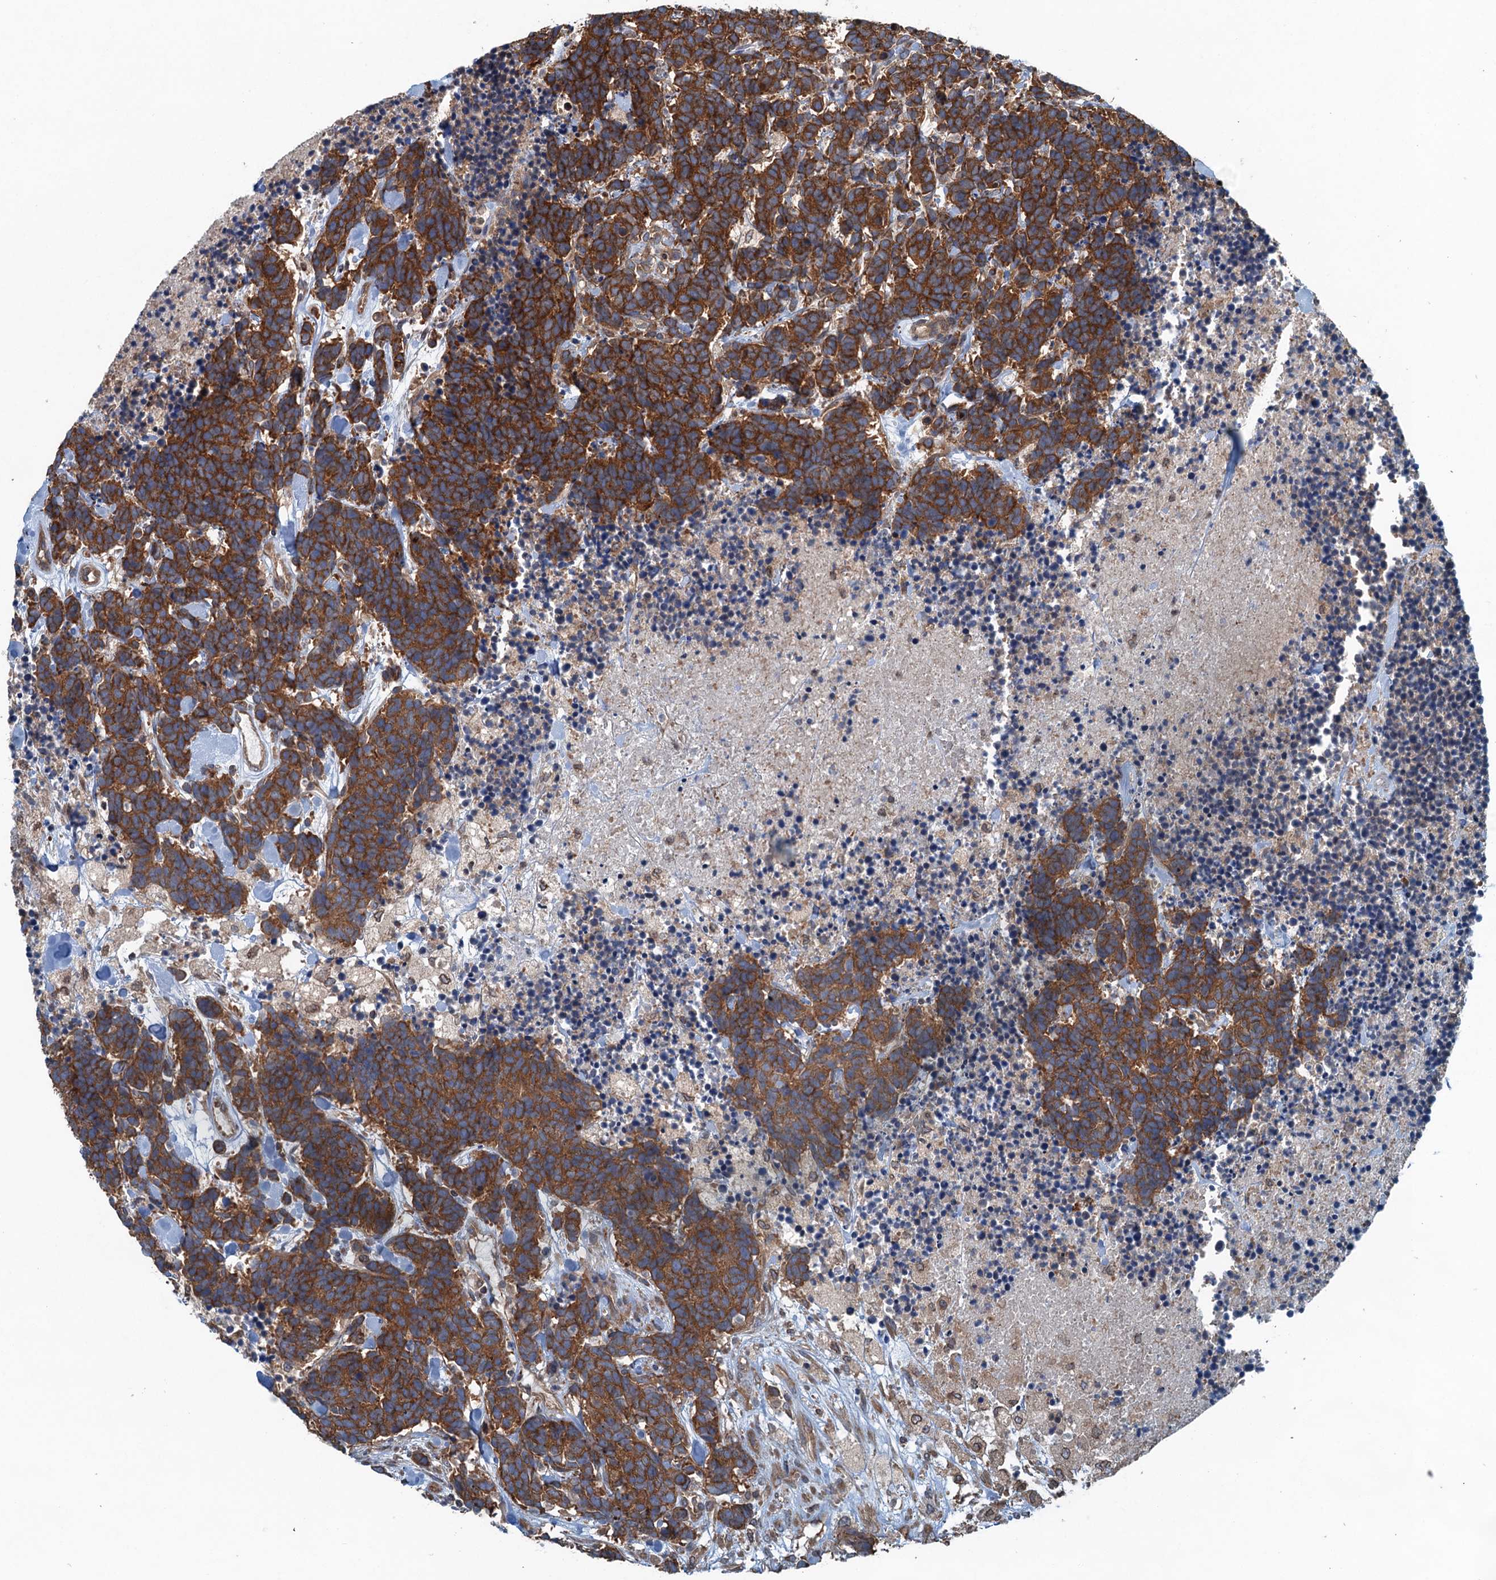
{"staining": {"intensity": "strong", "quantity": ">75%", "location": "cytoplasmic/membranous"}, "tissue": "carcinoid", "cell_type": "Tumor cells", "image_type": "cancer", "snomed": [{"axis": "morphology", "description": "Carcinoma, NOS"}, {"axis": "morphology", "description": "Carcinoid, malignant, NOS"}, {"axis": "topography", "description": "Prostate"}], "caption": "Protein analysis of malignant carcinoid tissue demonstrates strong cytoplasmic/membranous positivity in about >75% of tumor cells.", "gene": "TRAPPC8", "patient": {"sex": "male", "age": 57}}